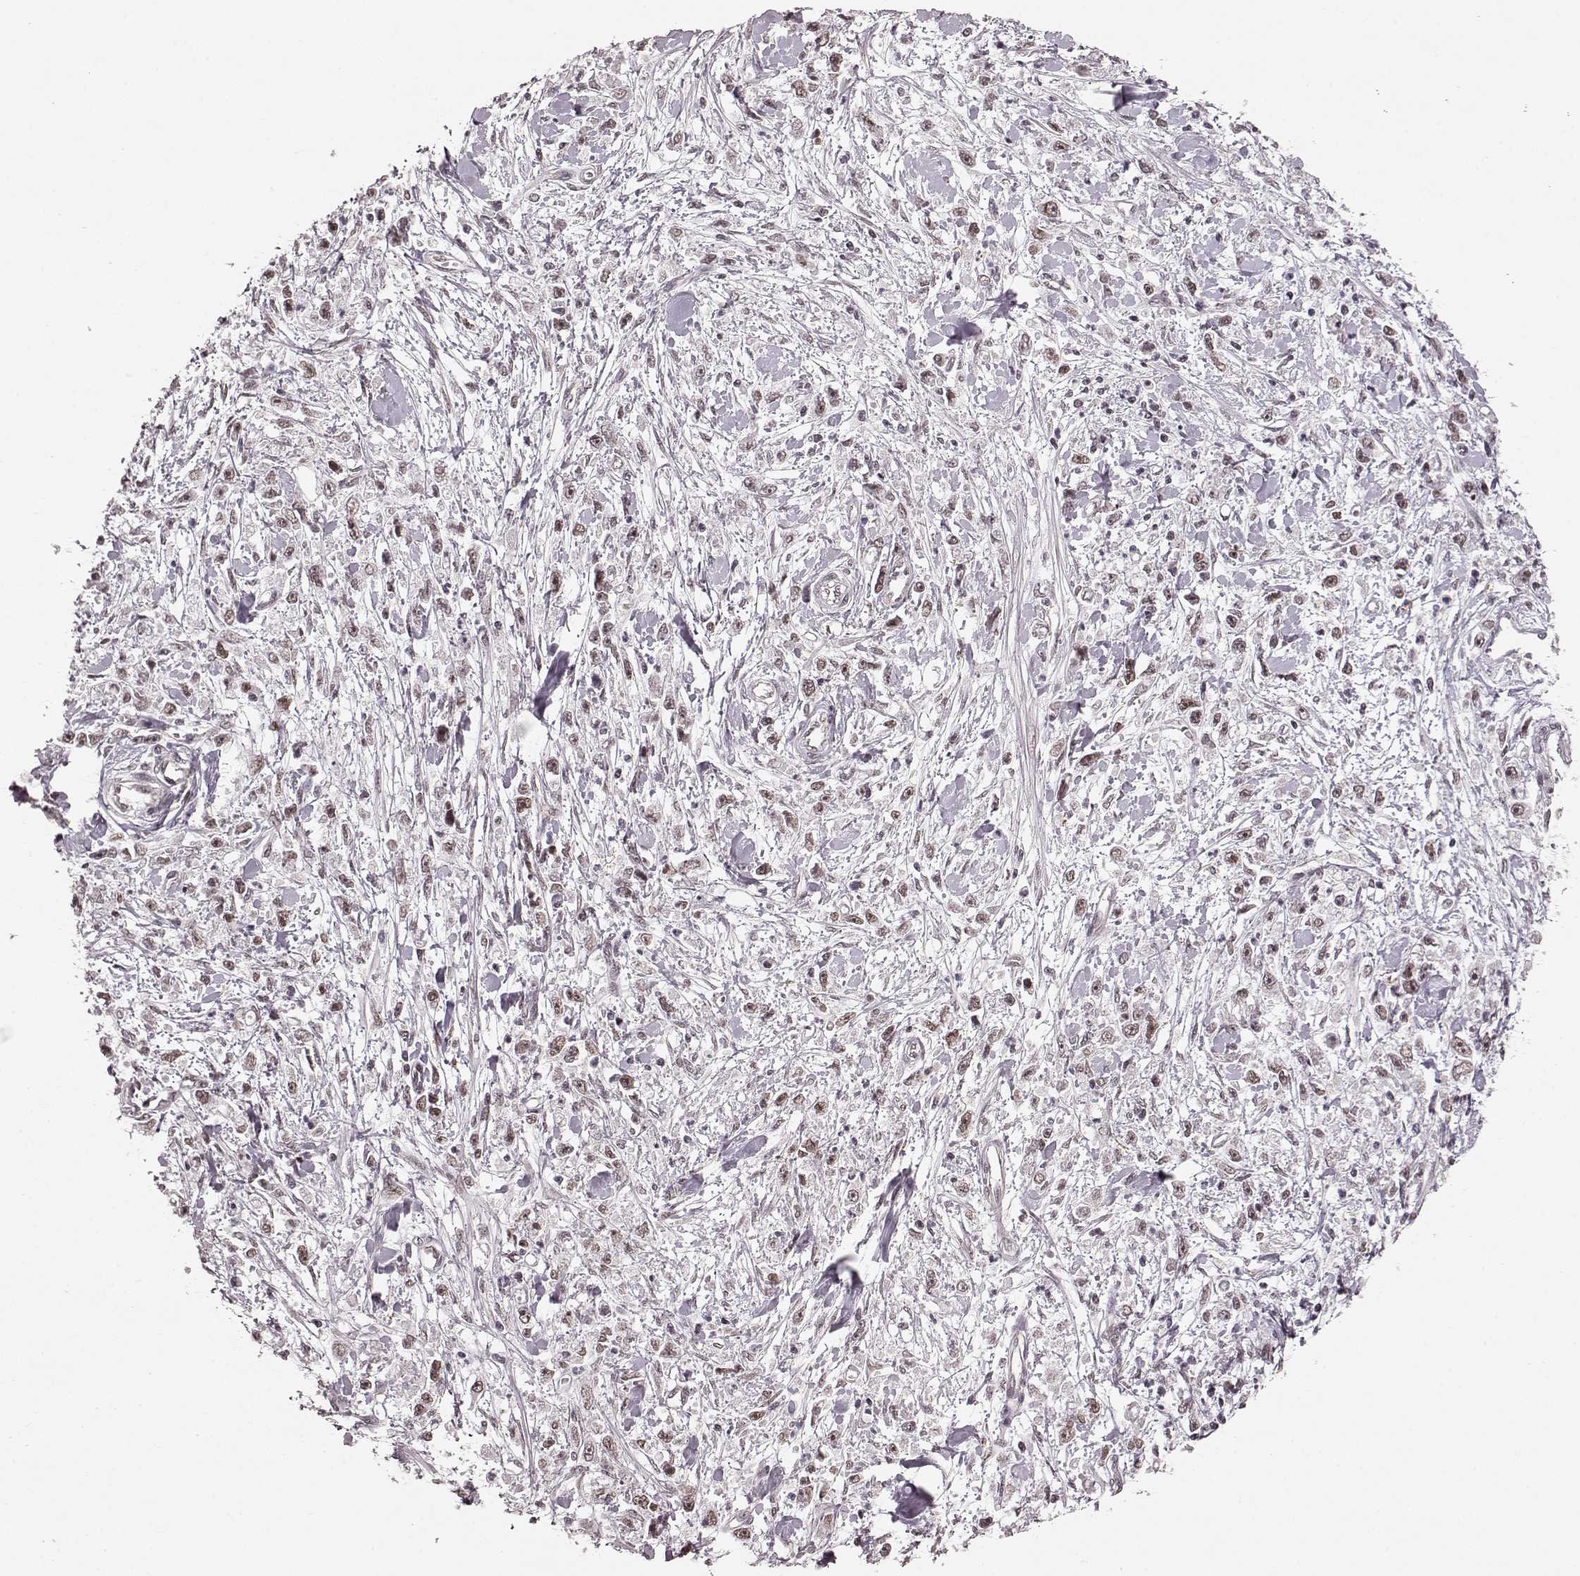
{"staining": {"intensity": "weak", "quantity": ">75%", "location": "nuclear"}, "tissue": "stomach cancer", "cell_type": "Tumor cells", "image_type": "cancer", "snomed": [{"axis": "morphology", "description": "Adenocarcinoma, NOS"}, {"axis": "topography", "description": "Stomach"}], "caption": "Immunohistochemical staining of human adenocarcinoma (stomach) reveals low levels of weak nuclear protein positivity in approximately >75% of tumor cells. Nuclei are stained in blue.", "gene": "RRAGD", "patient": {"sex": "female", "age": 59}}